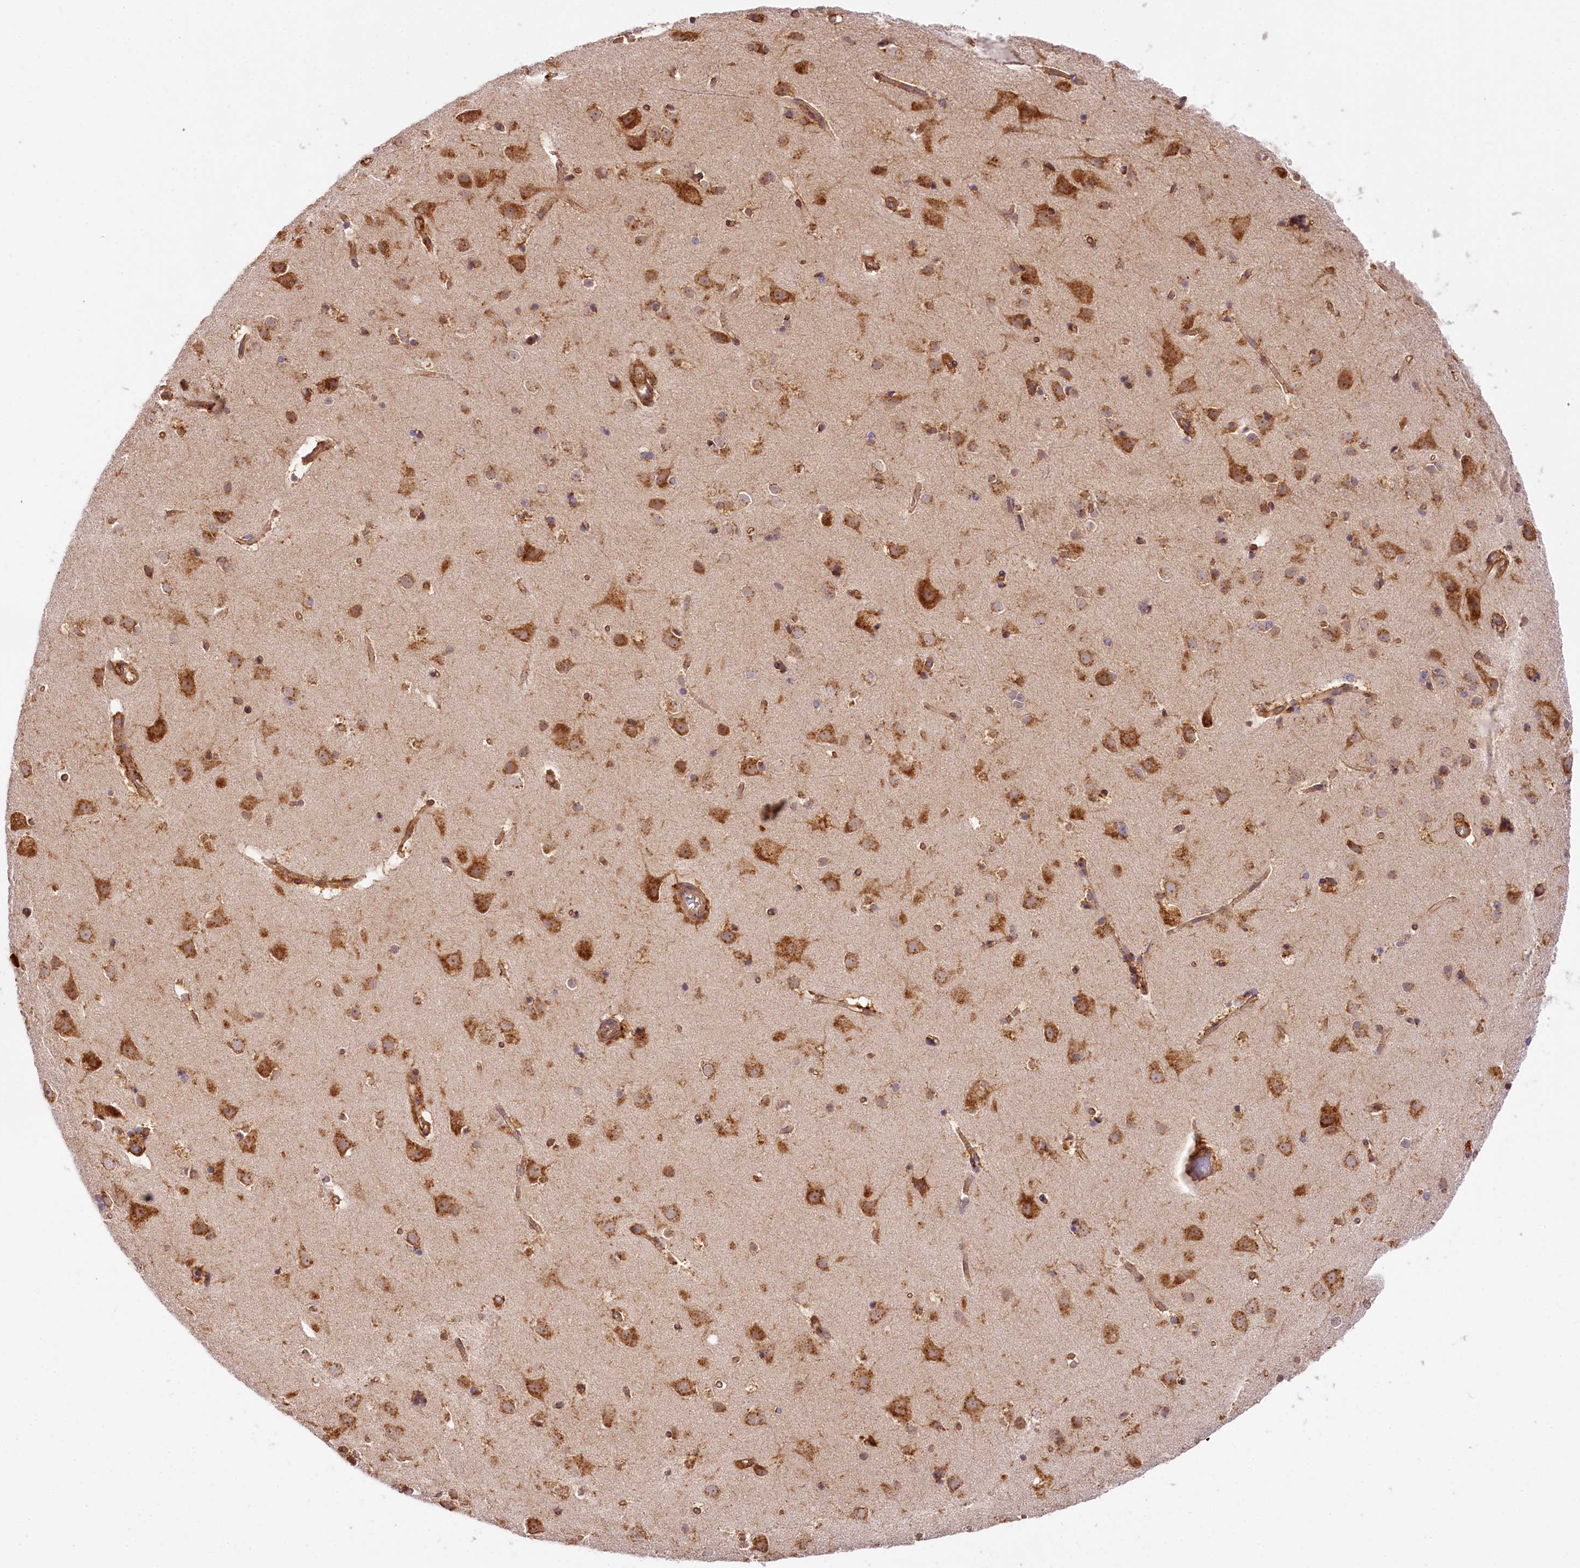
{"staining": {"intensity": "moderate", "quantity": ">75%", "location": "cytoplasmic/membranous"}, "tissue": "cerebral cortex", "cell_type": "Endothelial cells", "image_type": "normal", "snomed": [{"axis": "morphology", "description": "Normal tissue, NOS"}, {"axis": "topography", "description": "Cerebral cortex"}], "caption": "Protein expression analysis of normal human cerebral cortex reveals moderate cytoplasmic/membranous staining in approximately >75% of endothelial cells. Immunohistochemistry stains the protein in brown and the nuclei are stained blue.", "gene": "PPIP5K2", "patient": {"sex": "male", "age": 54}}